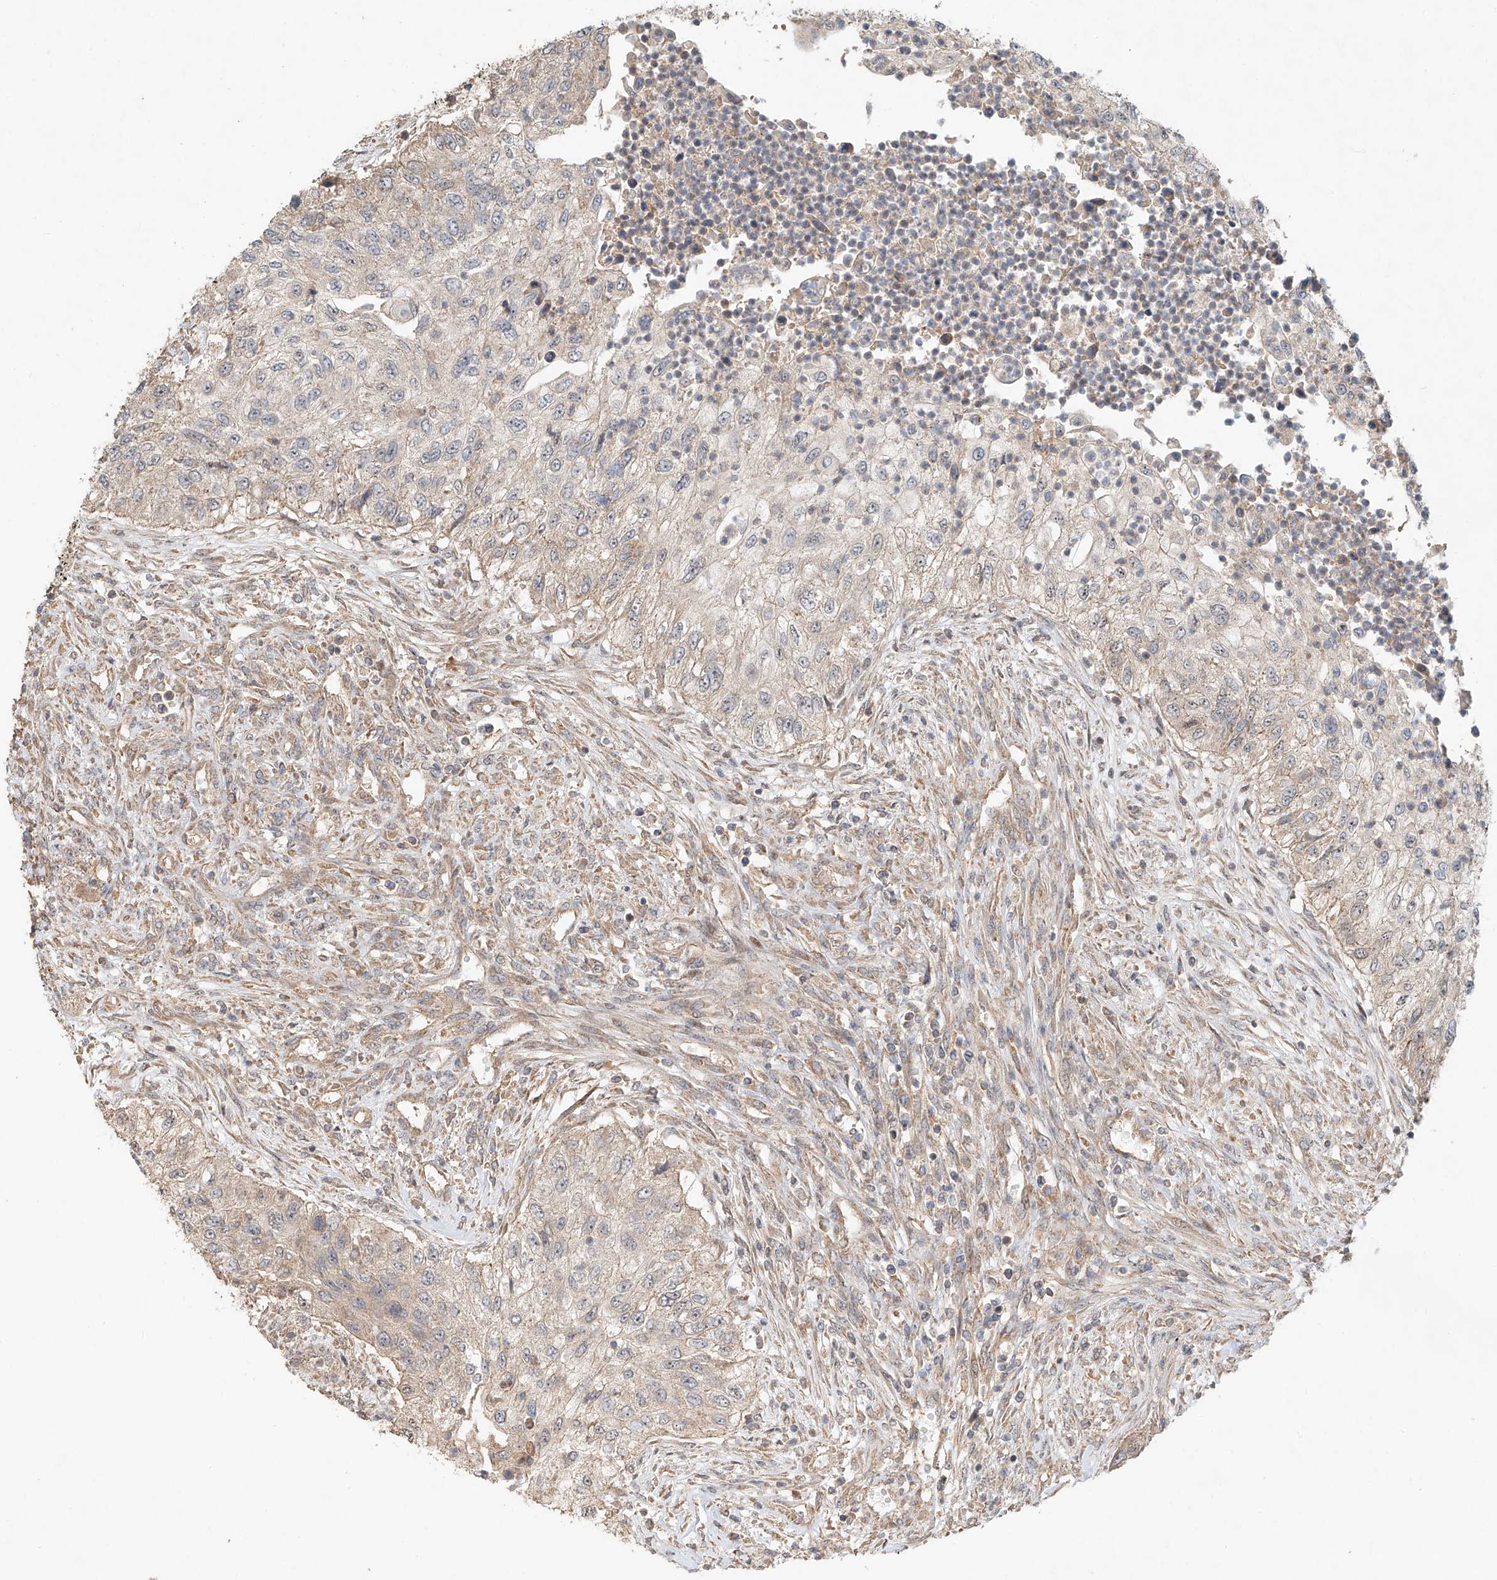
{"staining": {"intensity": "negative", "quantity": "none", "location": "none"}, "tissue": "urothelial cancer", "cell_type": "Tumor cells", "image_type": "cancer", "snomed": [{"axis": "morphology", "description": "Urothelial carcinoma, High grade"}, {"axis": "topography", "description": "Urinary bladder"}], "caption": "Tumor cells are negative for protein expression in human high-grade urothelial carcinoma.", "gene": "TMEM61", "patient": {"sex": "female", "age": 60}}